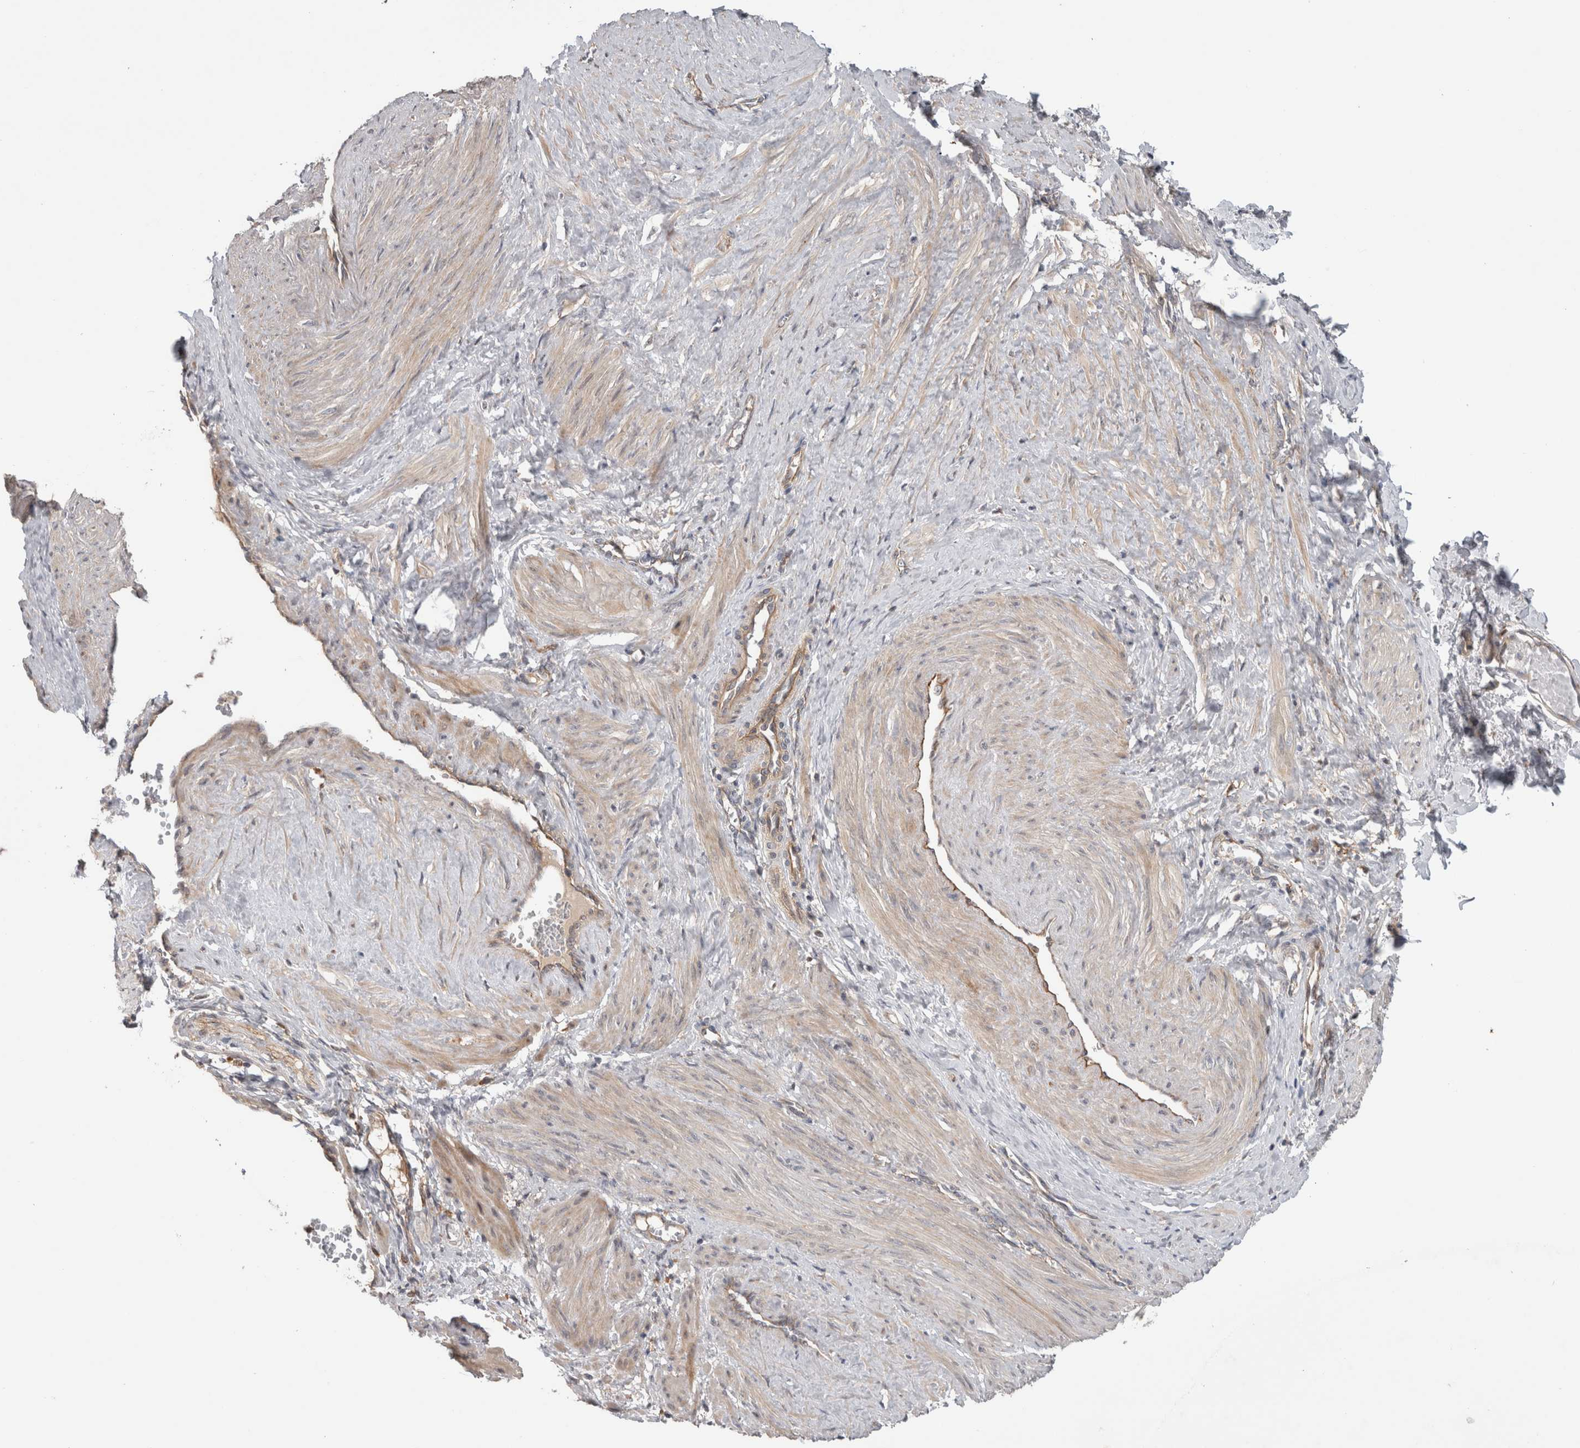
{"staining": {"intensity": "weak", "quantity": ">75%", "location": "cytoplasmic/membranous"}, "tissue": "smooth muscle", "cell_type": "Smooth muscle cells", "image_type": "normal", "snomed": [{"axis": "morphology", "description": "Normal tissue, NOS"}, {"axis": "topography", "description": "Endometrium"}], "caption": "Weak cytoplasmic/membranous positivity is identified in about >75% of smooth muscle cells in unremarkable smooth muscle. (DAB (3,3'-diaminobenzidine) = brown stain, brightfield microscopy at high magnification).", "gene": "ADGRL3", "patient": {"sex": "female", "age": 33}}